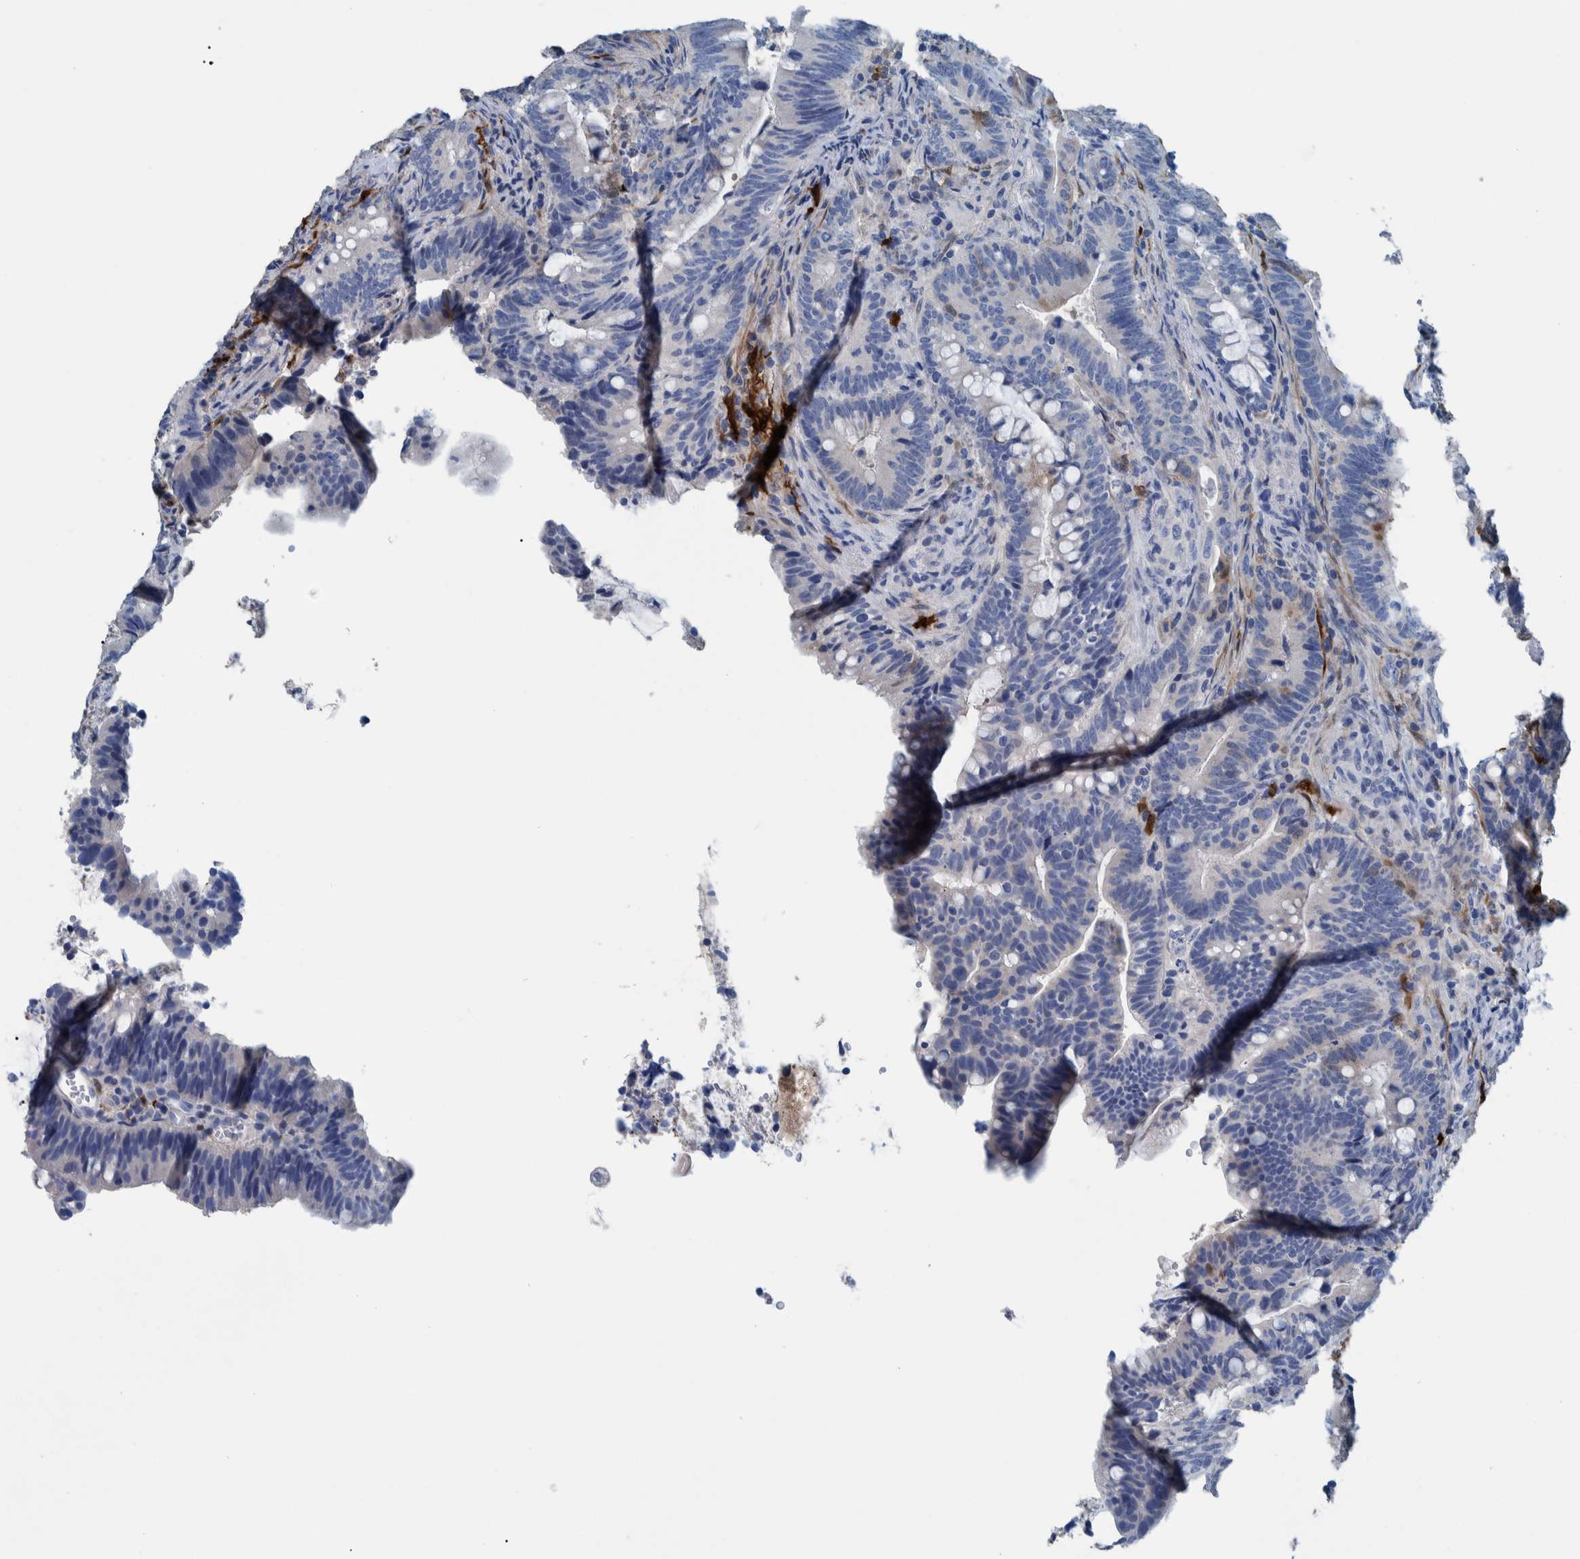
{"staining": {"intensity": "strong", "quantity": "<25%", "location": "cytoplasmic/membranous,nuclear"}, "tissue": "colorectal cancer", "cell_type": "Tumor cells", "image_type": "cancer", "snomed": [{"axis": "morphology", "description": "Adenocarcinoma, NOS"}, {"axis": "topography", "description": "Colon"}], "caption": "The histopathology image shows immunohistochemical staining of colorectal cancer. There is strong cytoplasmic/membranous and nuclear positivity is seen in about <25% of tumor cells.", "gene": "IDO1", "patient": {"sex": "female", "age": 66}}